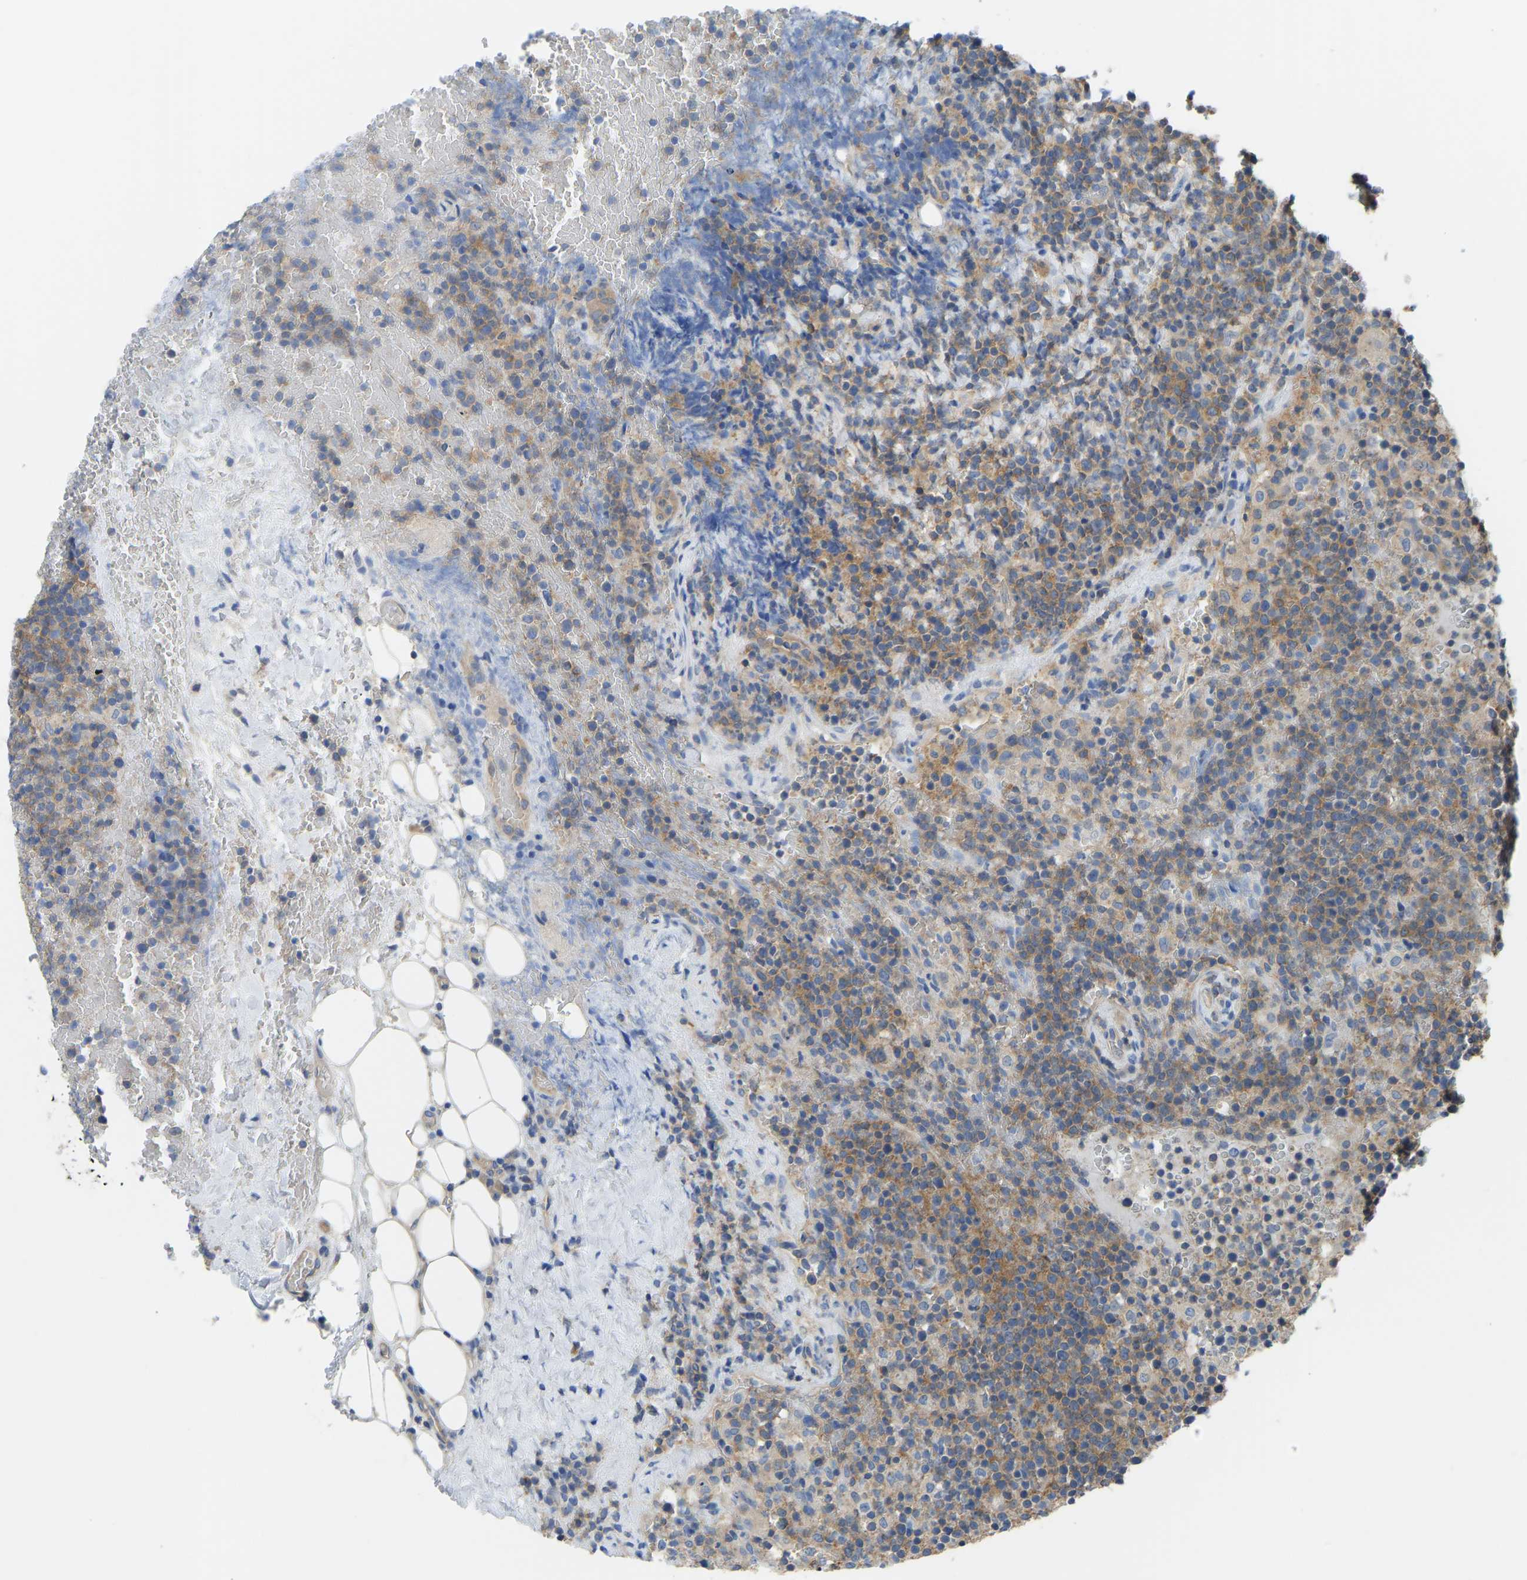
{"staining": {"intensity": "moderate", "quantity": ">75%", "location": "cytoplasmic/membranous"}, "tissue": "lymphoma", "cell_type": "Tumor cells", "image_type": "cancer", "snomed": [{"axis": "morphology", "description": "Malignant lymphoma, non-Hodgkin's type, High grade"}, {"axis": "topography", "description": "Lymph node"}], "caption": "An image of malignant lymphoma, non-Hodgkin's type (high-grade) stained for a protein reveals moderate cytoplasmic/membranous brown staining in tumor cells.", "gene": "PPP3CA", "patient": {"sex": "male", "age": 61}}